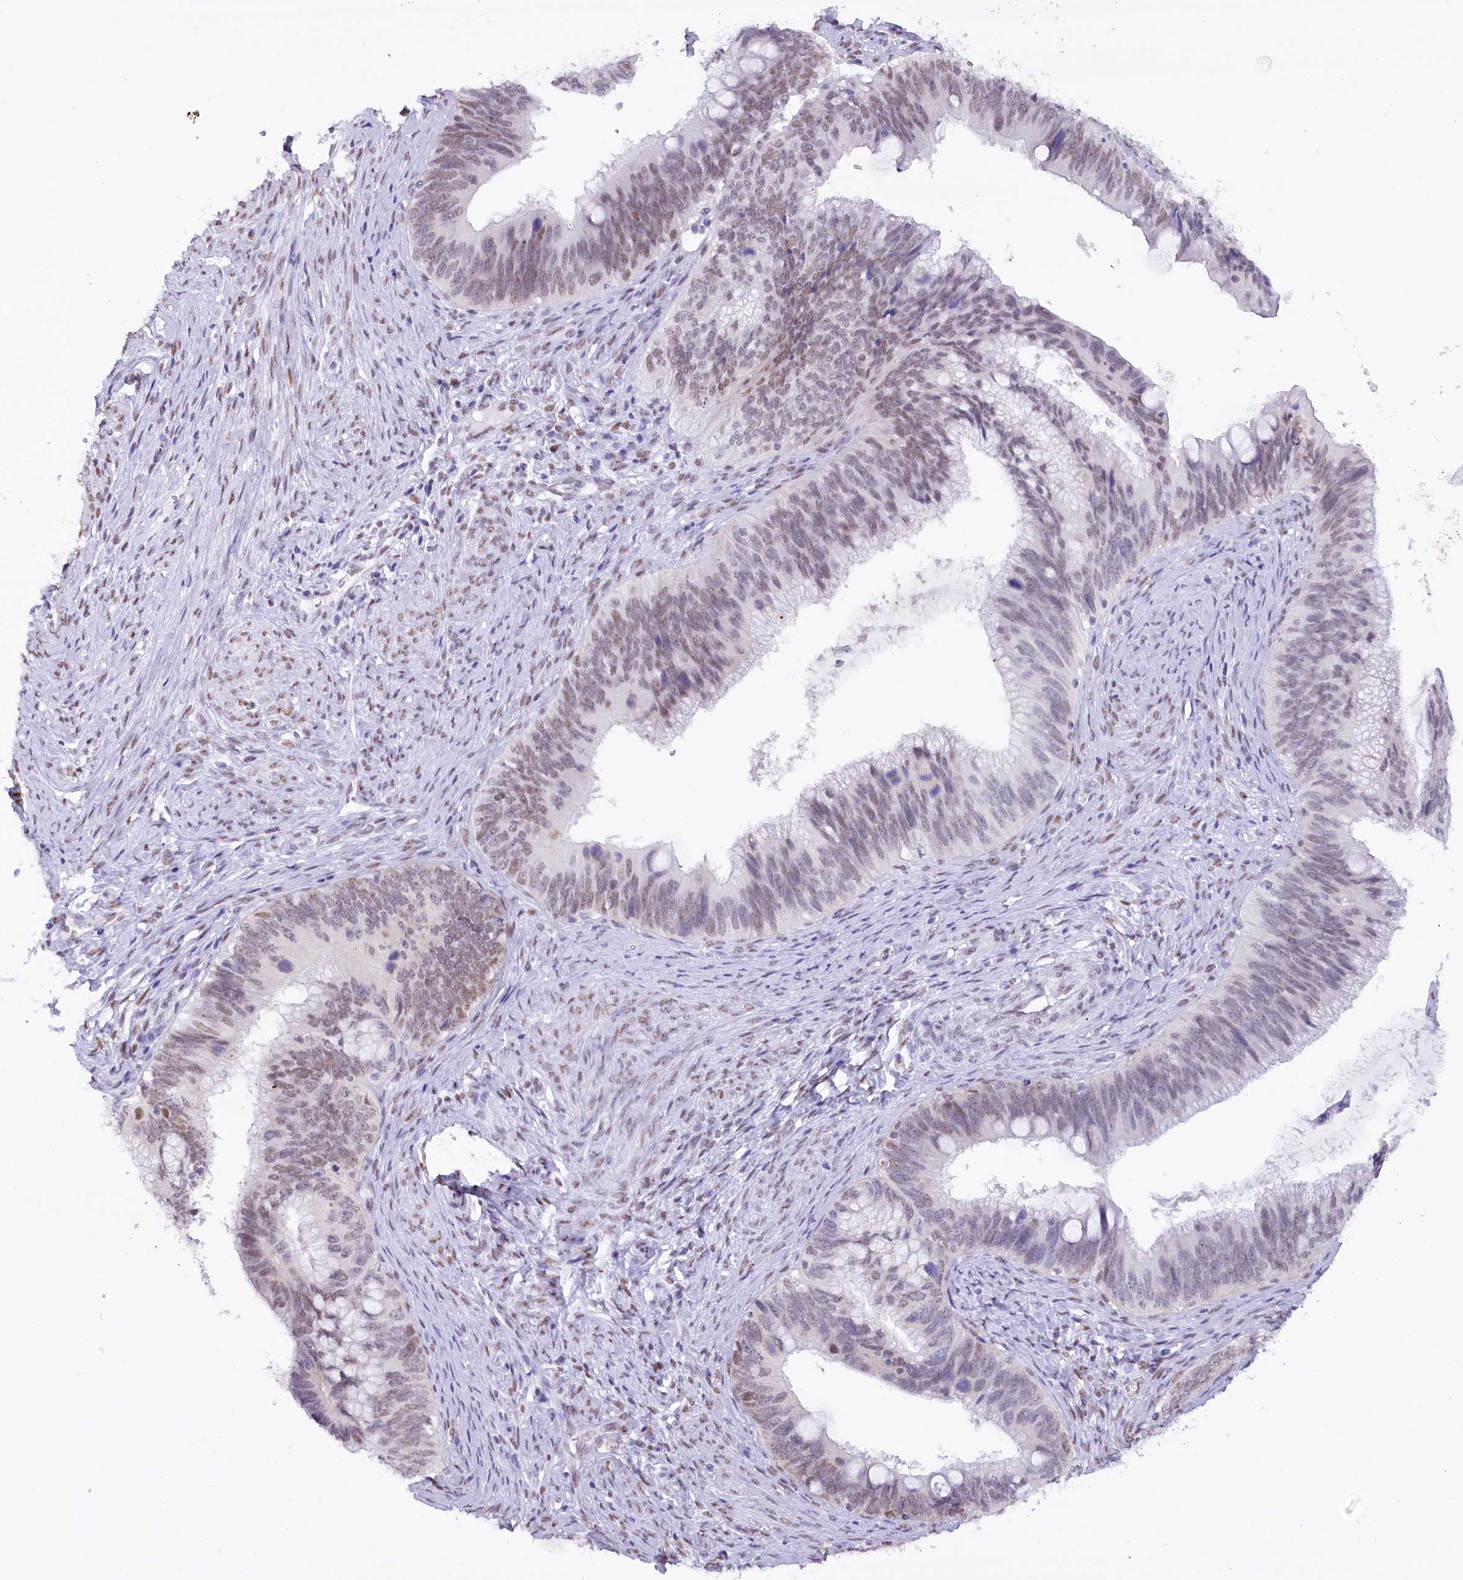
{"staining": {"intensity": "moderate", "quantity": "25%-75%", "location": "nuclear"}, "tissue": "cervical cancer", "cell_type": "Tumor cells", "image_type": "cancer", "snomed": [{"axis": "morphology", "description": "Adenocarcinoma, NOS"}, {"axis": "topography", "description": "Cervix"}], "caption": "This micrograph shows immunohistochemistry staining of human cervical adenocarcinoma, with medium moderate nuclear staining in about 25%-75% of tumor cells.", "gene": "HNRNPA0", "patient": {"sex": "female", "age": 42}}